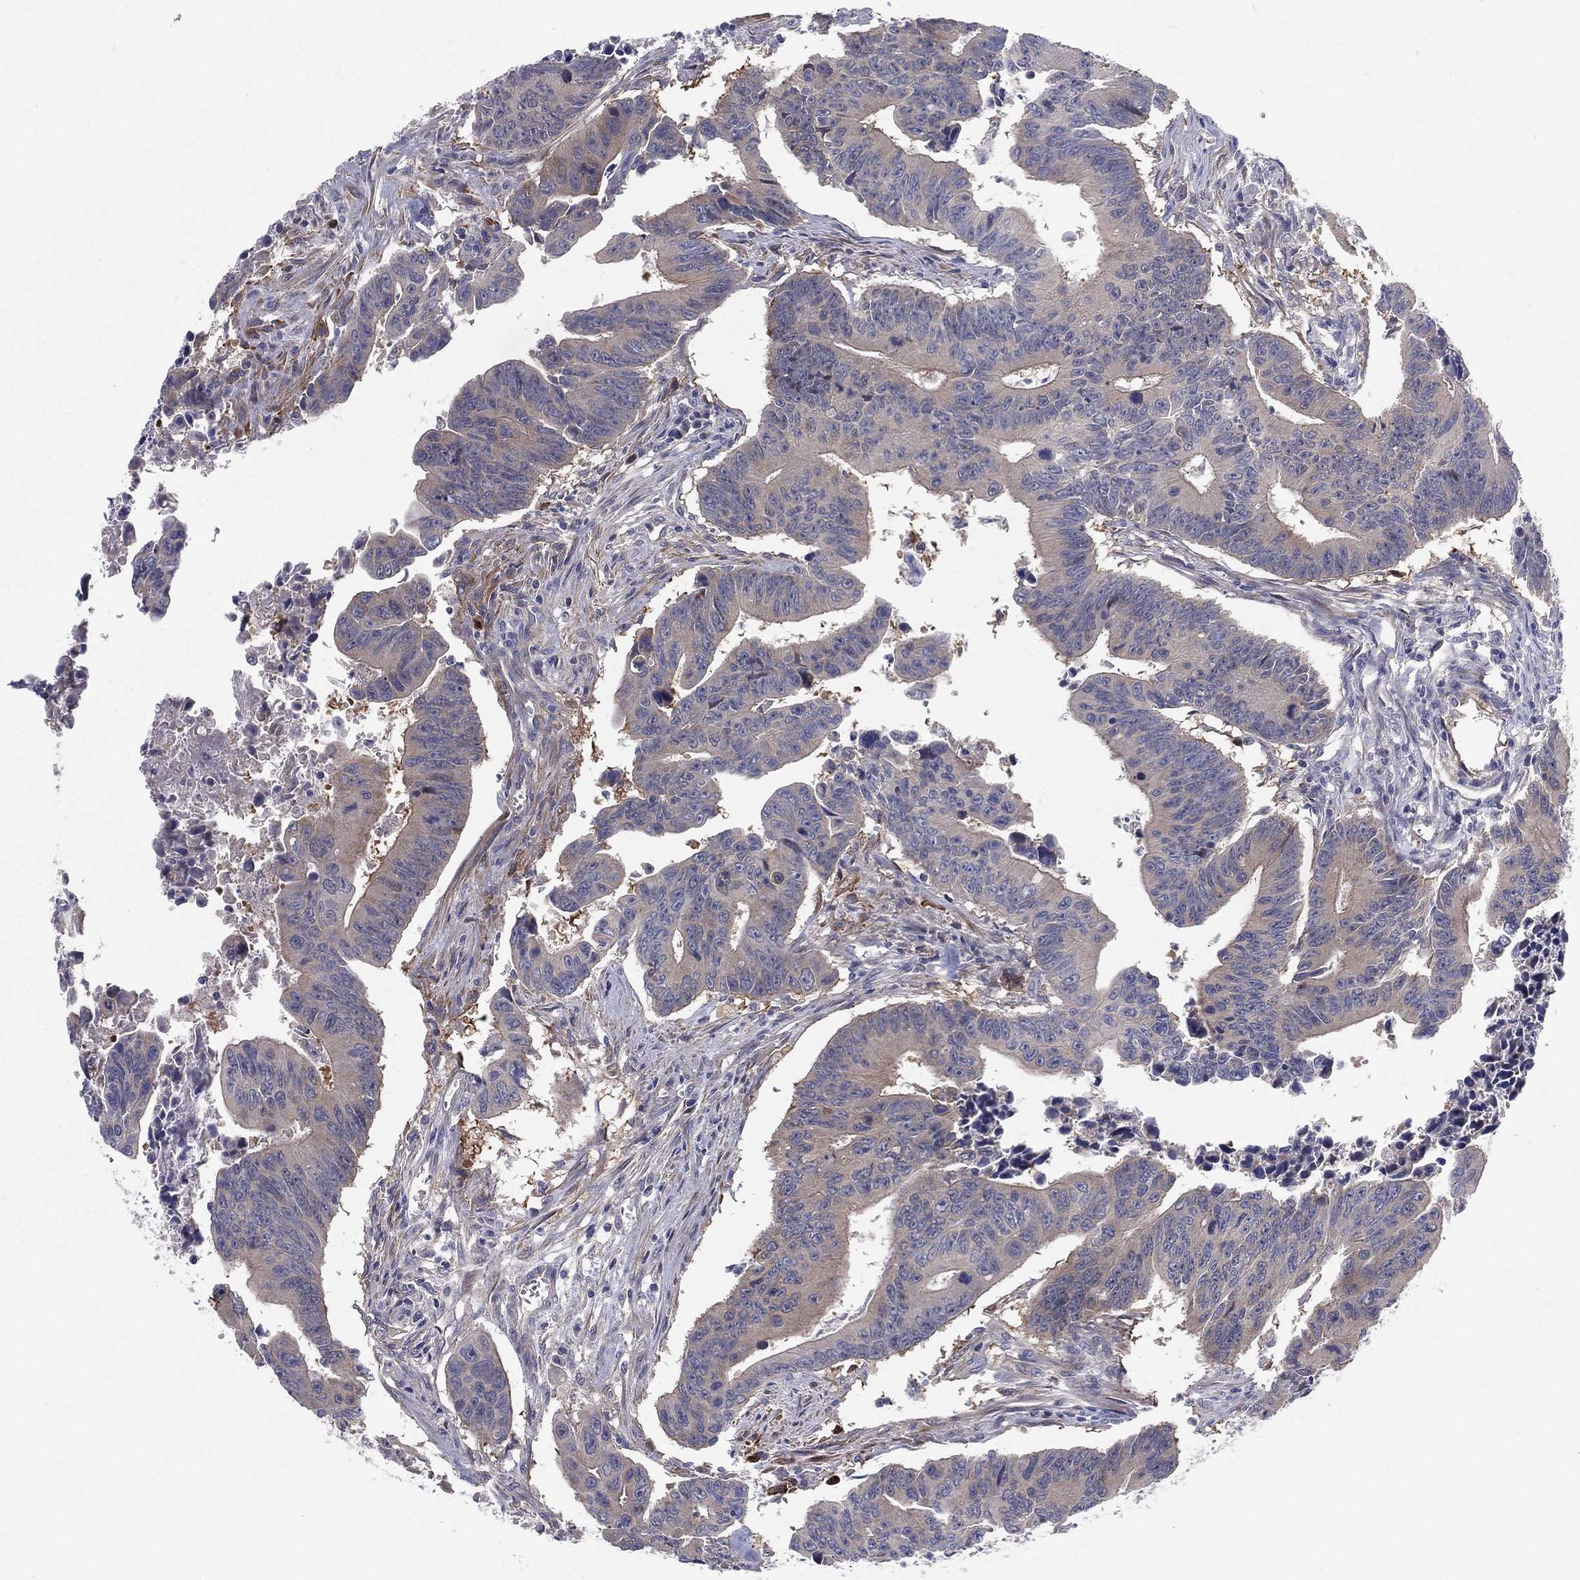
{"staining": {"intensity": "weak", "quantity": "25%-75%", "location": "cytoplasmic/membranous"}, "tissue": "colorectal cancer", "cell_type": "Tumor cells", "image_type": "cancer", "snomed": [{"axis": "morphology", "description": "Adenocarcinoma, NOS"}, {"axis": "topography", "description": "Colon"}], "caption": "There is low levels of weak cytoplasmic/membranous expression in tumor cells of adenocarcinoma (colorectal), as demonstrated by immunohistochemical staining (brown color).", "gene": "POMZP3", "patient": {"sex": "female", "age": 87}}